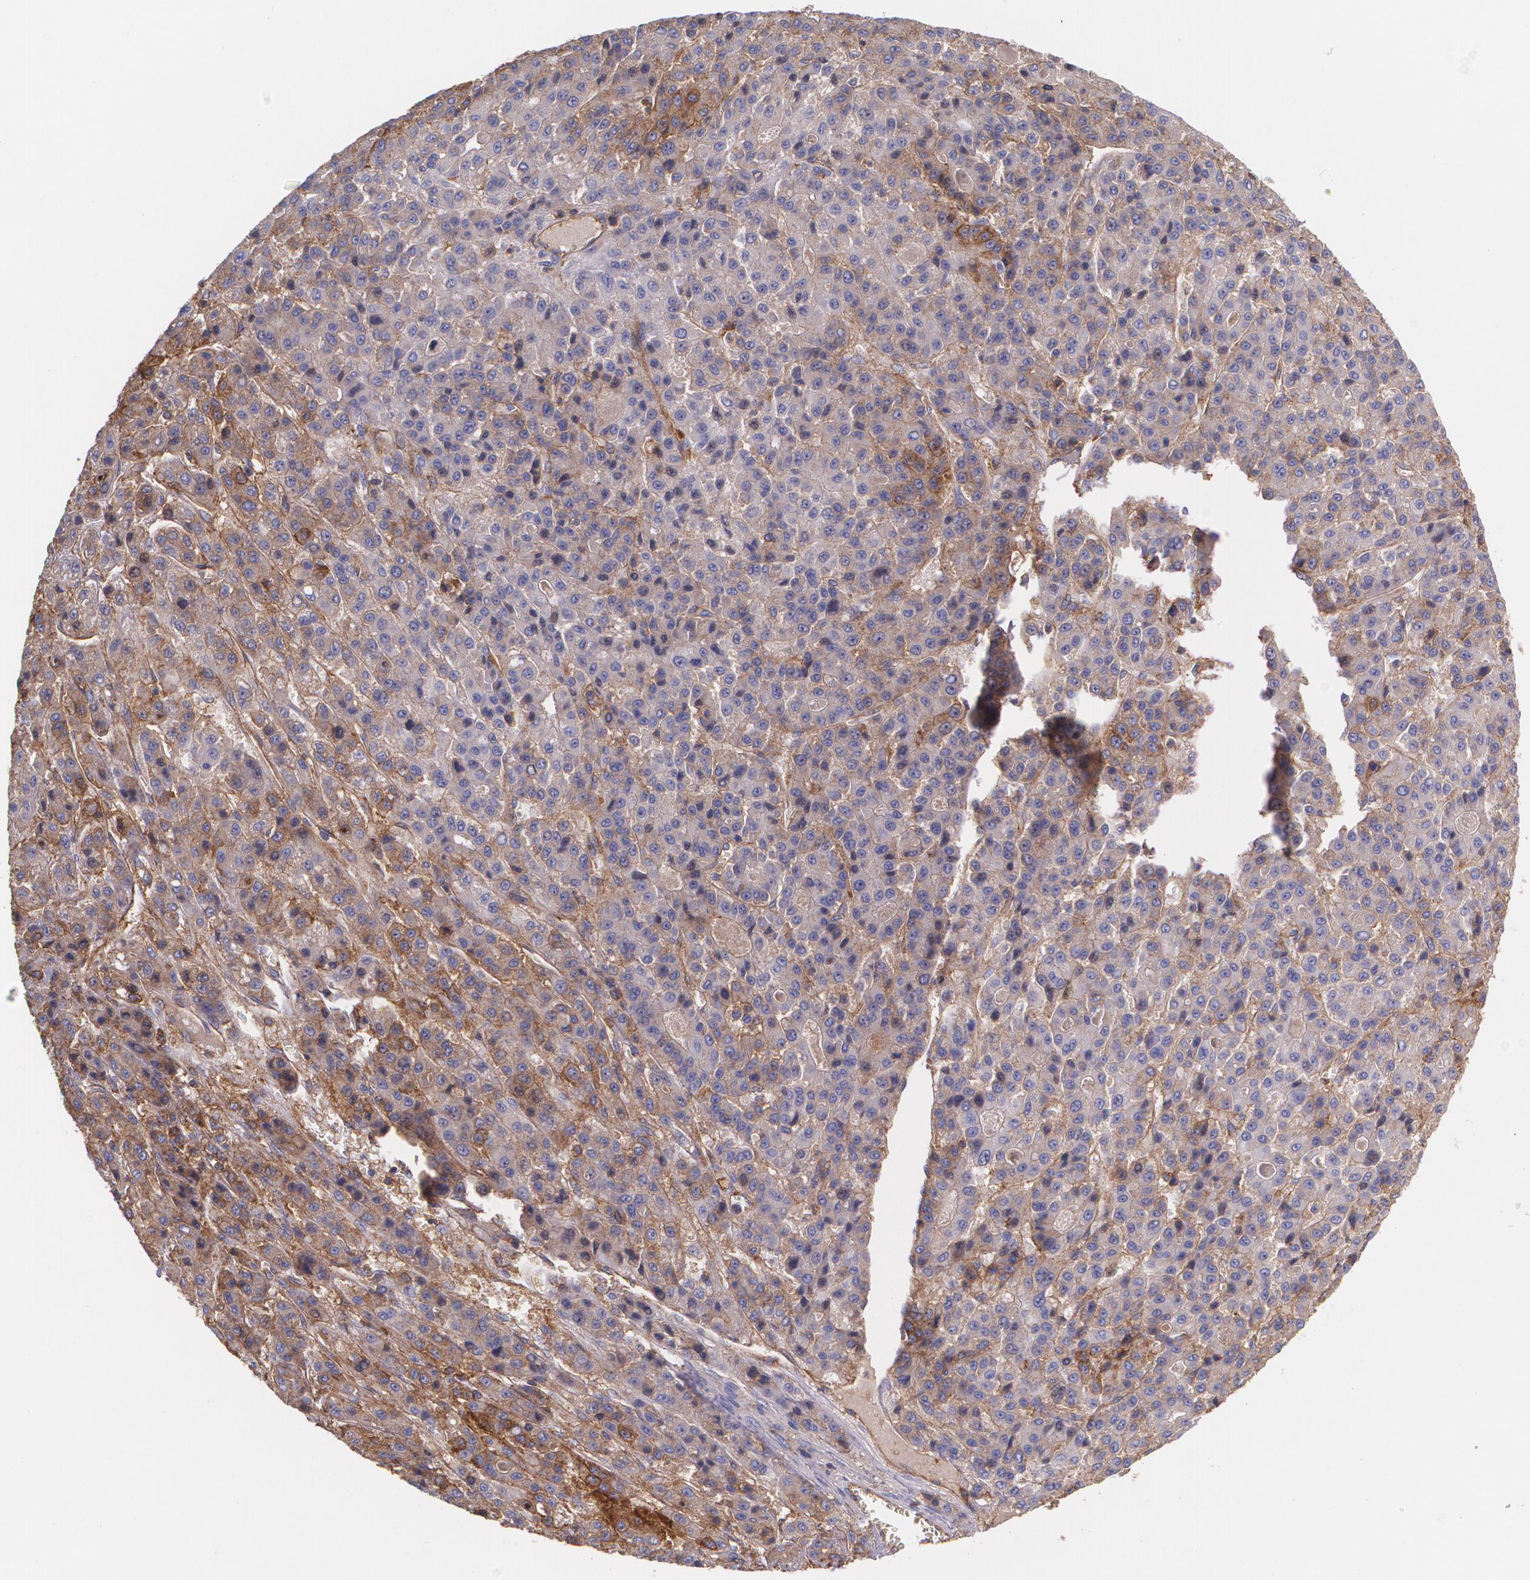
{"staining": {"intensity": "moderate", "quantity": "25%-75%", "location": "cytoplasmic/membranous"}, "tissue": "liver cancer", "cell_type": "Tumor cells", "image_type": "cancer", "snomed": [{"axis": "morphology", "description": "Carcinoma, Hepatocellular, NOS"}, {"axis": "topography", "description": "Liver"}], "caption": "The photomicrograph reveals a brown stain indicating the presence of a protein in the cytoplasmic/membranous of tumor cells in hepatocellular carcinoma (liver).", "gene": "B2M", "patient": {"sex": "male", "age": 70}}